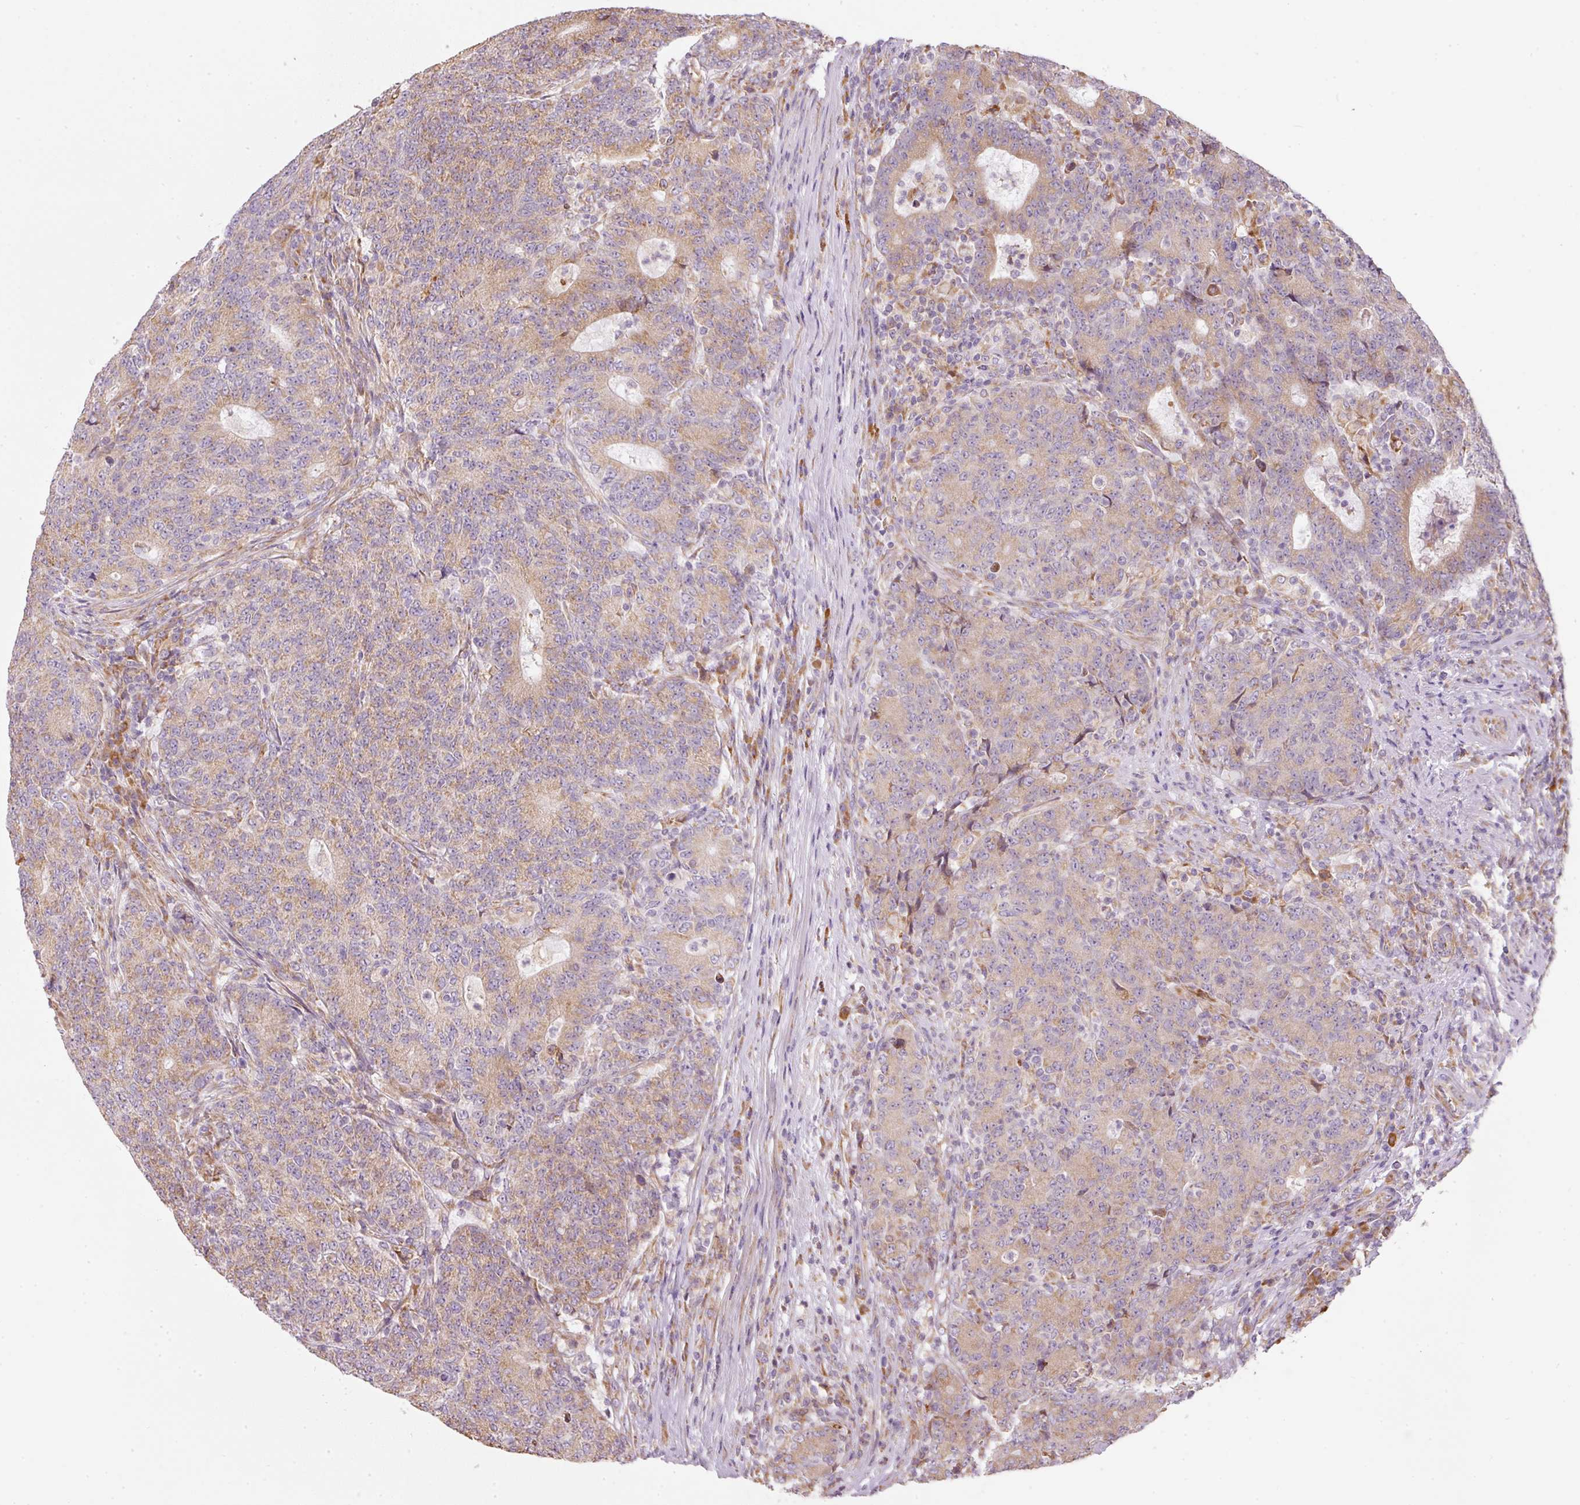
{"staining": {"intensity": "moderate", "quantity": ">75%", "location": "cytoplasmic/membranous"}, "tissue": "colorectal cancer", "cell_type": "Tumor cells", "image_type": "cancer", "snomed": [{"axis": "morphology", "description": "Adenocarcinoma, NOS"}, {"axis": "topography", "description": "Colon"}], "caption": "The histopathology image exhibits immunohistochemical staining of colorectal cancer. There is moderate cytoplasmic/membranous positivity is seen in approximately >75% of tumor cells. The staining was performed using DAB, with brown indicating positive protein expression. Nuclei are stained blue with hematoxylin.", "gene": "MORN4", "patient": {"sex": "female", "age": 75}}